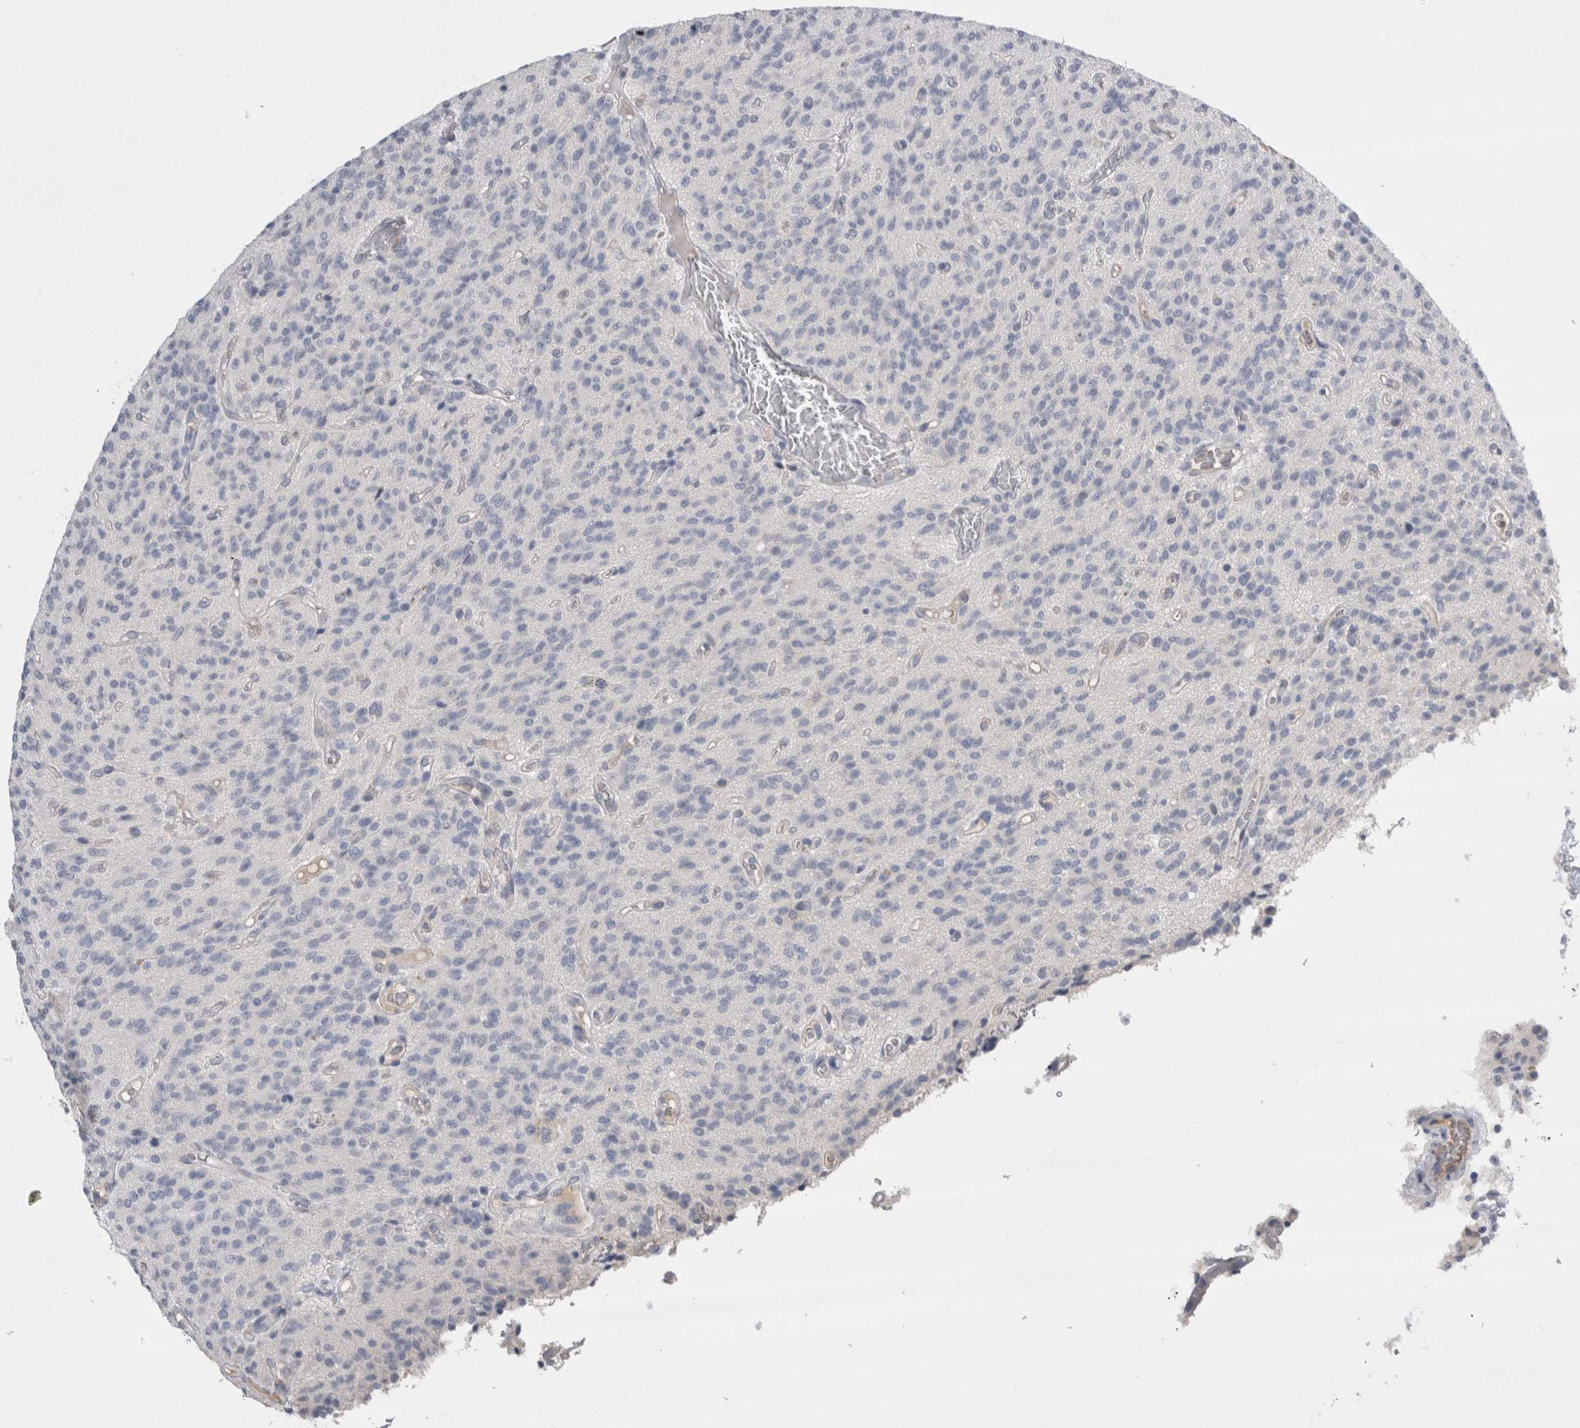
{"staining": {"intensity": "negative", "quantity": "none", "location": "none"}, "tissue": "glioma", "cell_type": "Tumor cells", "image_type": "cancer", "snomed": [{"axis": "morphology", "description": "Glioma, malignant, High grade"}, {"axis": "topography", "description": "Brain"}], "caption": "Immunohistochemical staining of high-grade glioma (malignant) displays no significant staining in tumor cells. Nuclei are stained in blue.", "gene": "REG1A", "patient": {"sex": "male", "age": 34}}